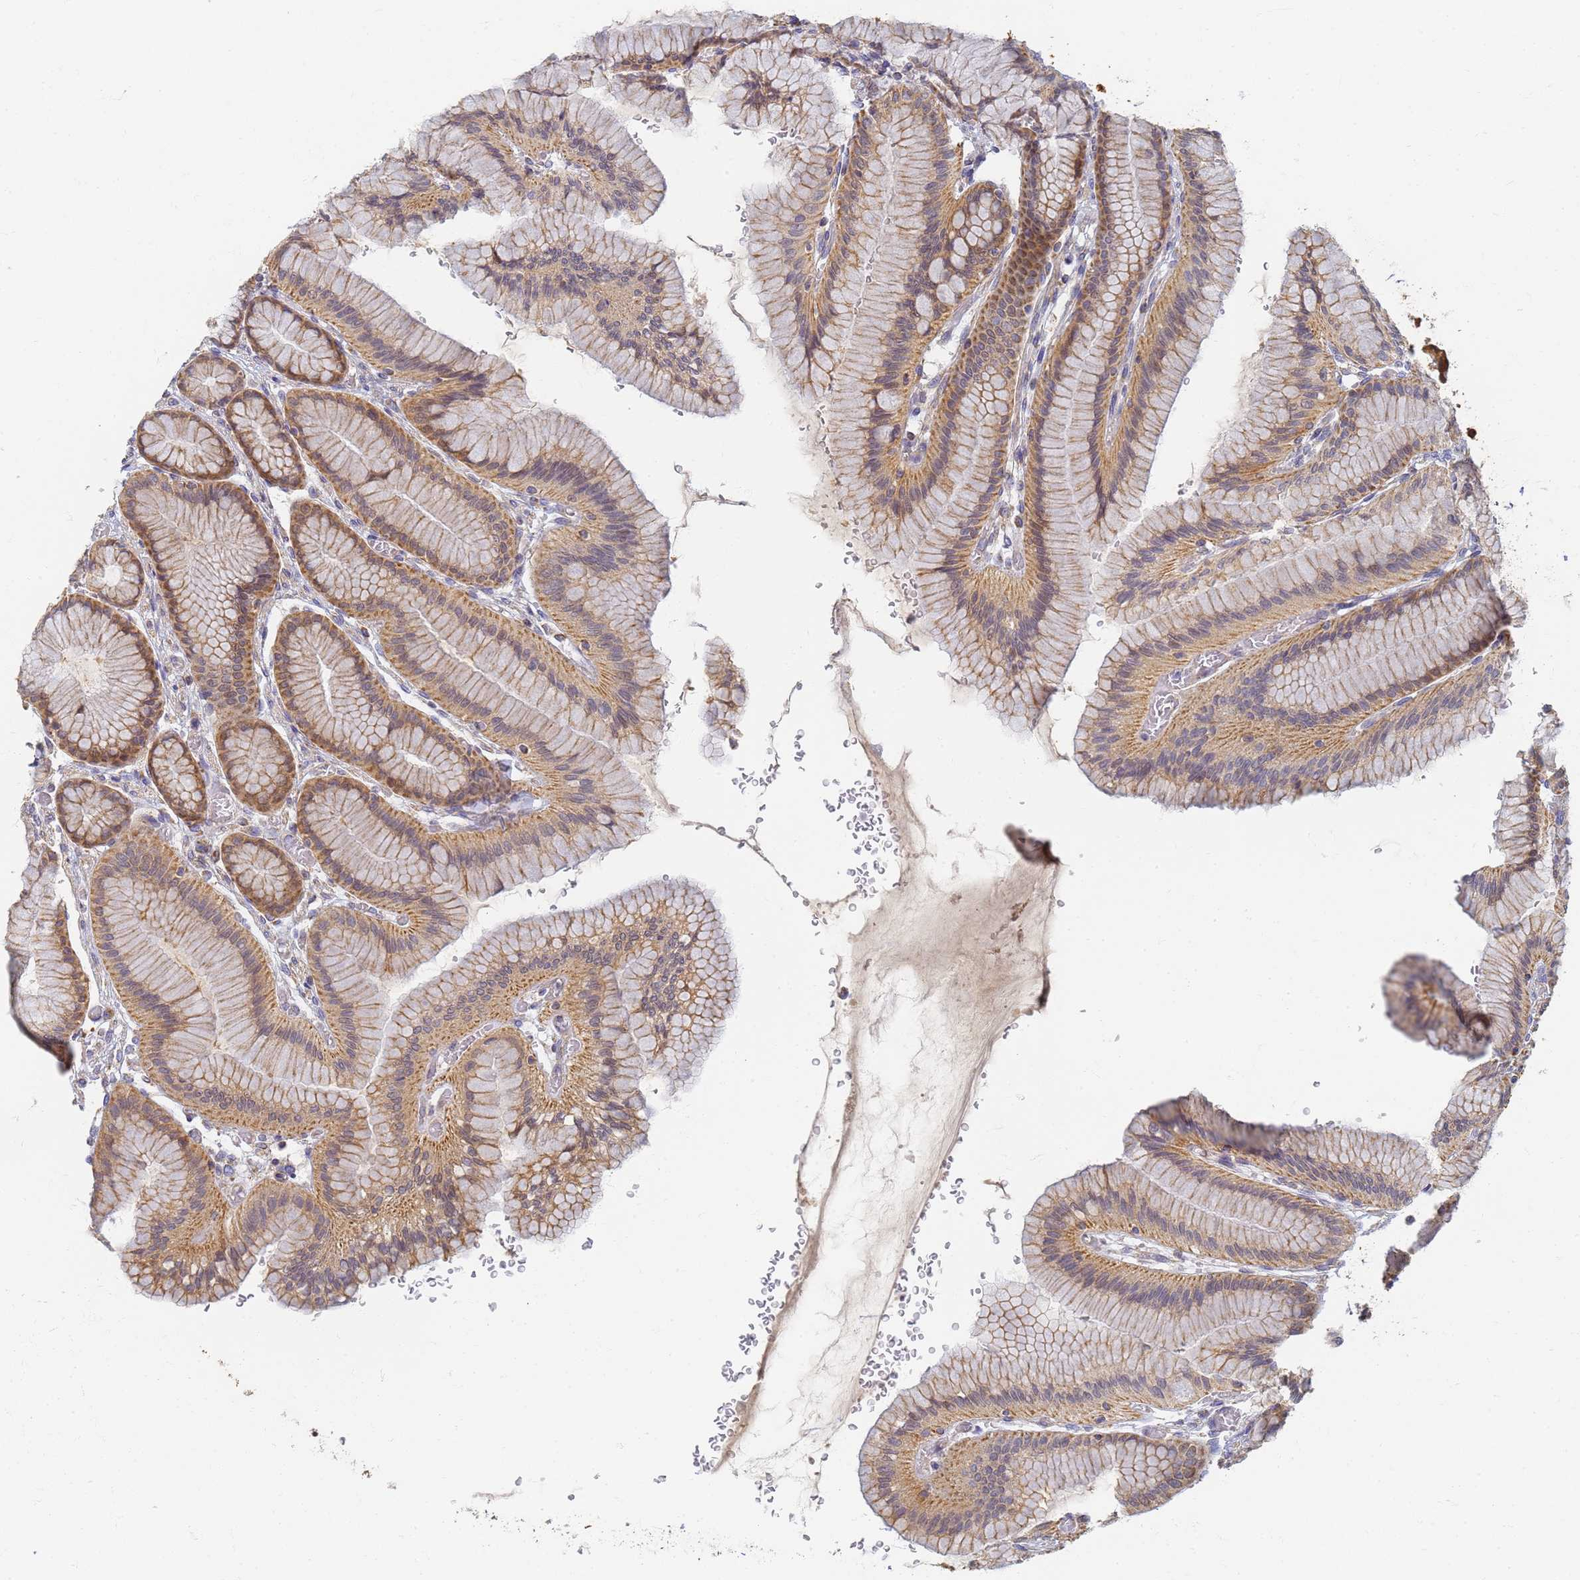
{"staining": {"intensity": "strong", "quantity": ">75%", "location": "cytoplasmic/membranous,nuclear"}, "tissue": "stomach", "cell_type": "Glandular cells", "image_type": "normal", "snomed": [{"axis": "morphology", "description": "Normal tissue, NOS"}, {"axis": "morphology", "description": "Adenocarcinoma, NOS"}, {"axis": "morphology", "description": "Adenocarcinoma, High grade"}, {"axis": "topography", "description": "Stomach, upper"}, {"axis": "topography", "description": "Stomach"}], "caption": "DAB (3,3'-diaminobenzidine) immunohistochemical staining of normal stomach displays strong cytoplasmic/membranous,nuclear protein expression in approximately >75% of glandular cells. (DAB IHC, brown staining for protein, blue staining for nuclei).", "gene": "UTP23", "patient": {"sex": "female", "age": 65}}